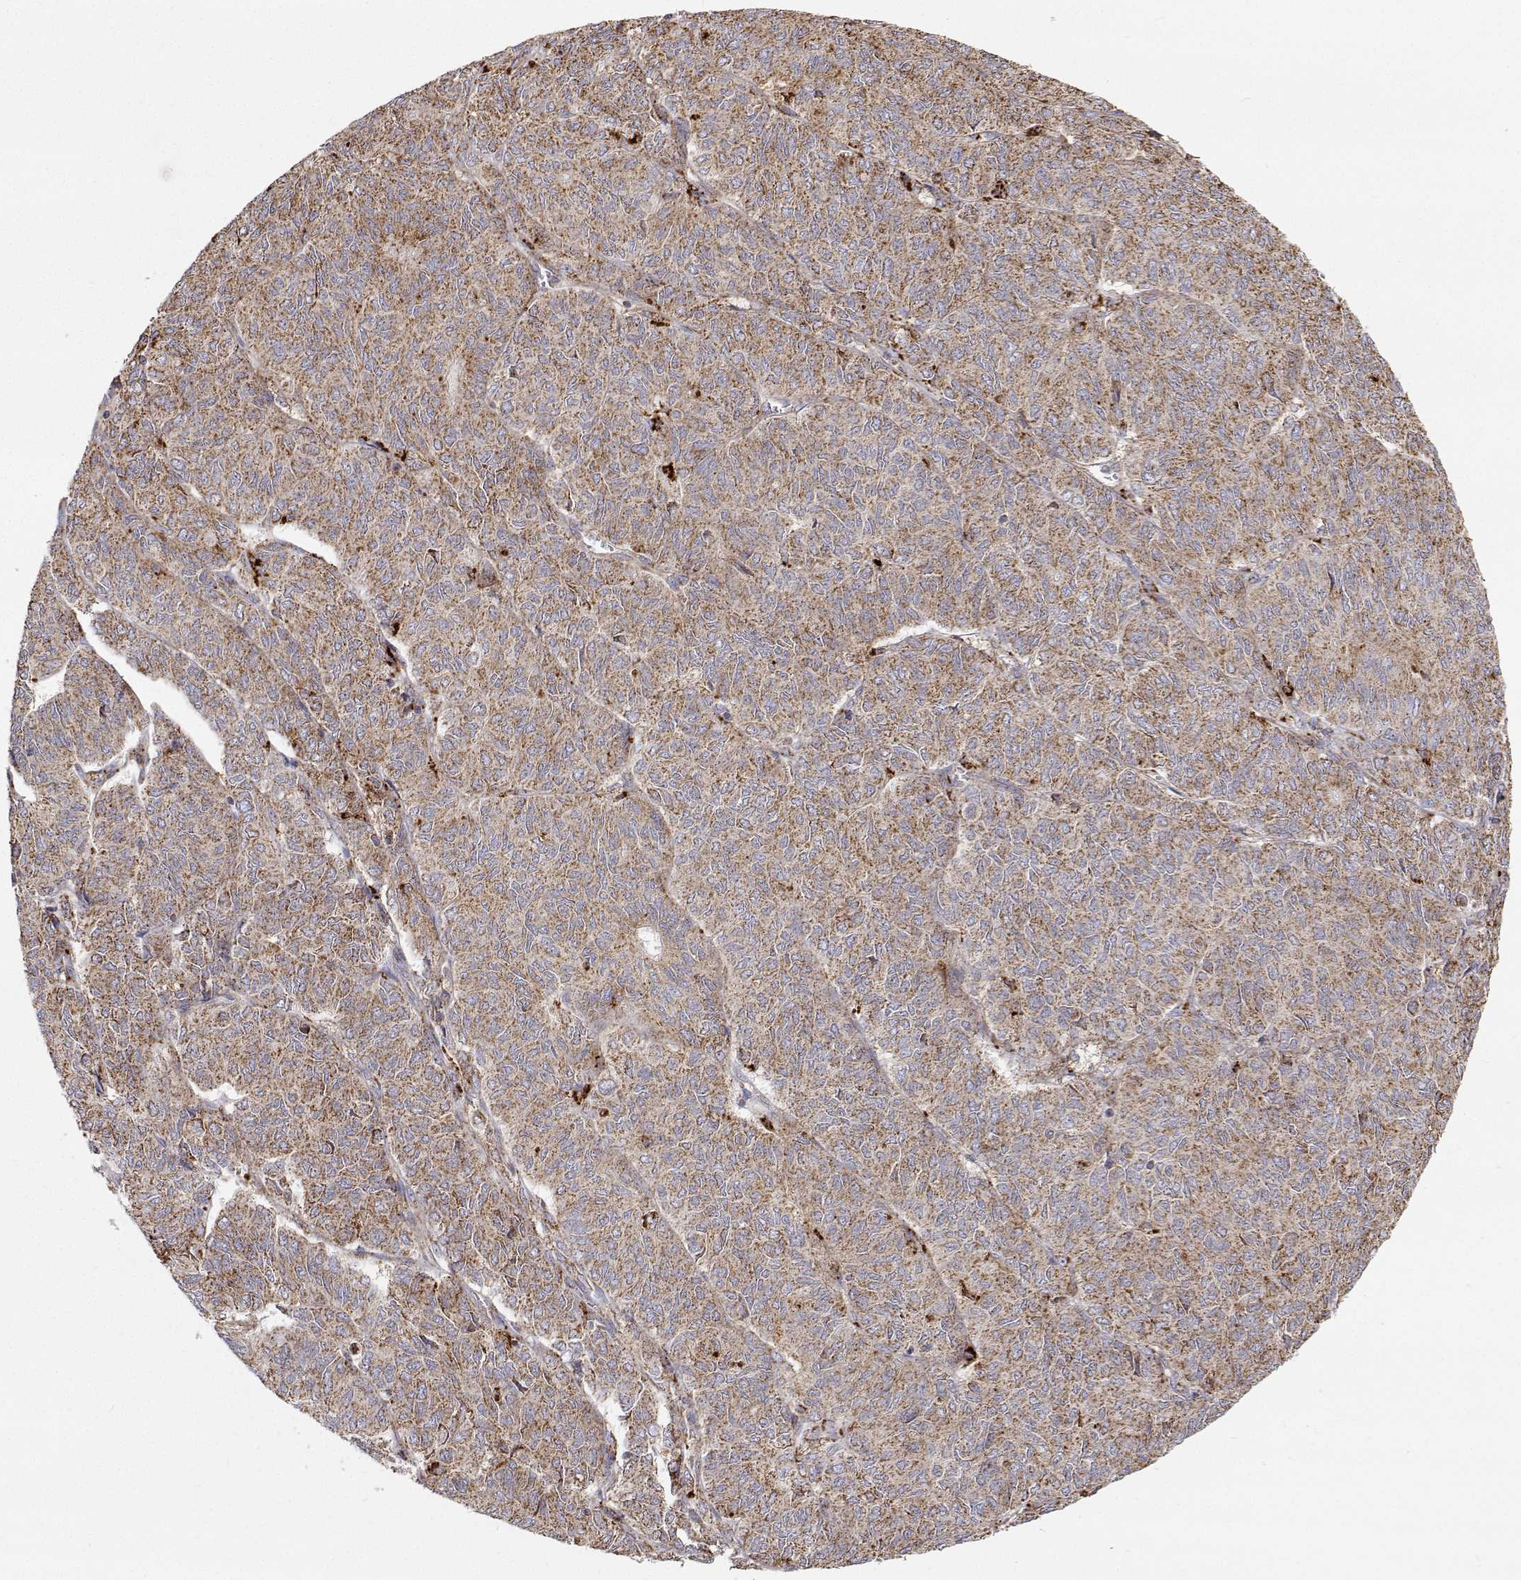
{"staining": {"intensity": "moderate", "quantity": ">75%", "location": "cytoplasmic/membranous"}, "tissue": "ovarian cancer", "cell_type": "Tumor cells", "image_type": "cancer", "snomed": [{"axis": "morphology", "description": "Carcinoma, endometroid"}, {"axis": "topography", "description": "Ovary"}], "caption": "There is medium levels of moderate cytoplasmic/membranous positivity in tumor cells of ovarian cancer (endometroid carcinoma), as demonstrated by immunohistochemical staining (brown color).", "gene": "SPICE1", "patient": {"sex": "female", "age": 80}}